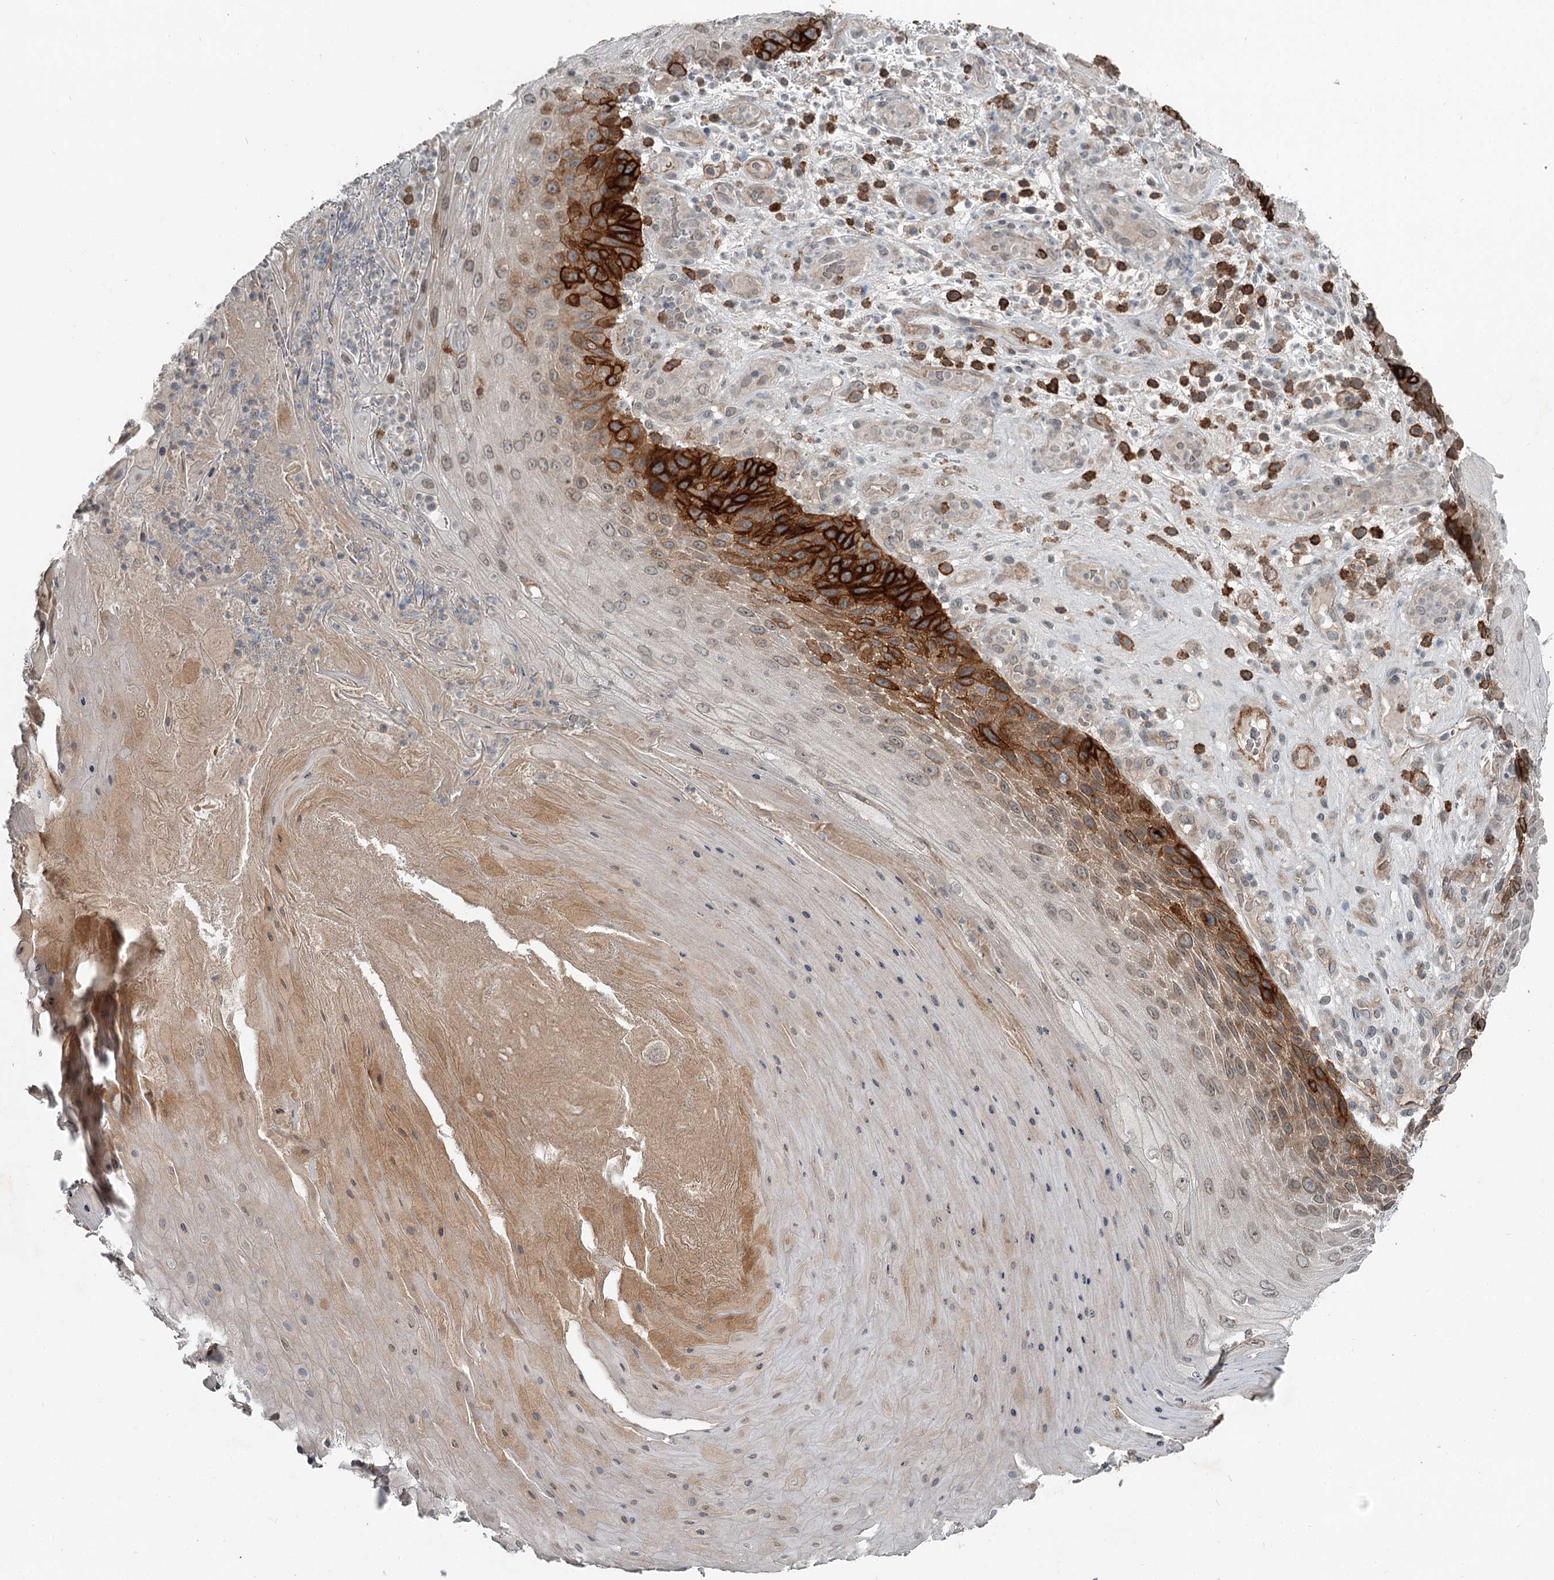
{"staining": {"intensity": "strong", "quantity": "<25%", "location": "cytoplasmic/membranous"}, "tissue": "skin cancer", "cell_type": "Tumor cells", "image_type": "cancer", "snomed": [{"axis": "morphology", "description": "Squamous cell carcinoma, NOS"}, {"axis": "topography", "description": "Skin"}], "caption": "This is an image of immunohistochemistry (IHC) staining of skin squamous cell carcinoma, which shows strong expression in the cytoplasmic/membranous of tumor cells.", "gene": "SLC39A8", "patient": {"sex": "female", "age": 88}}